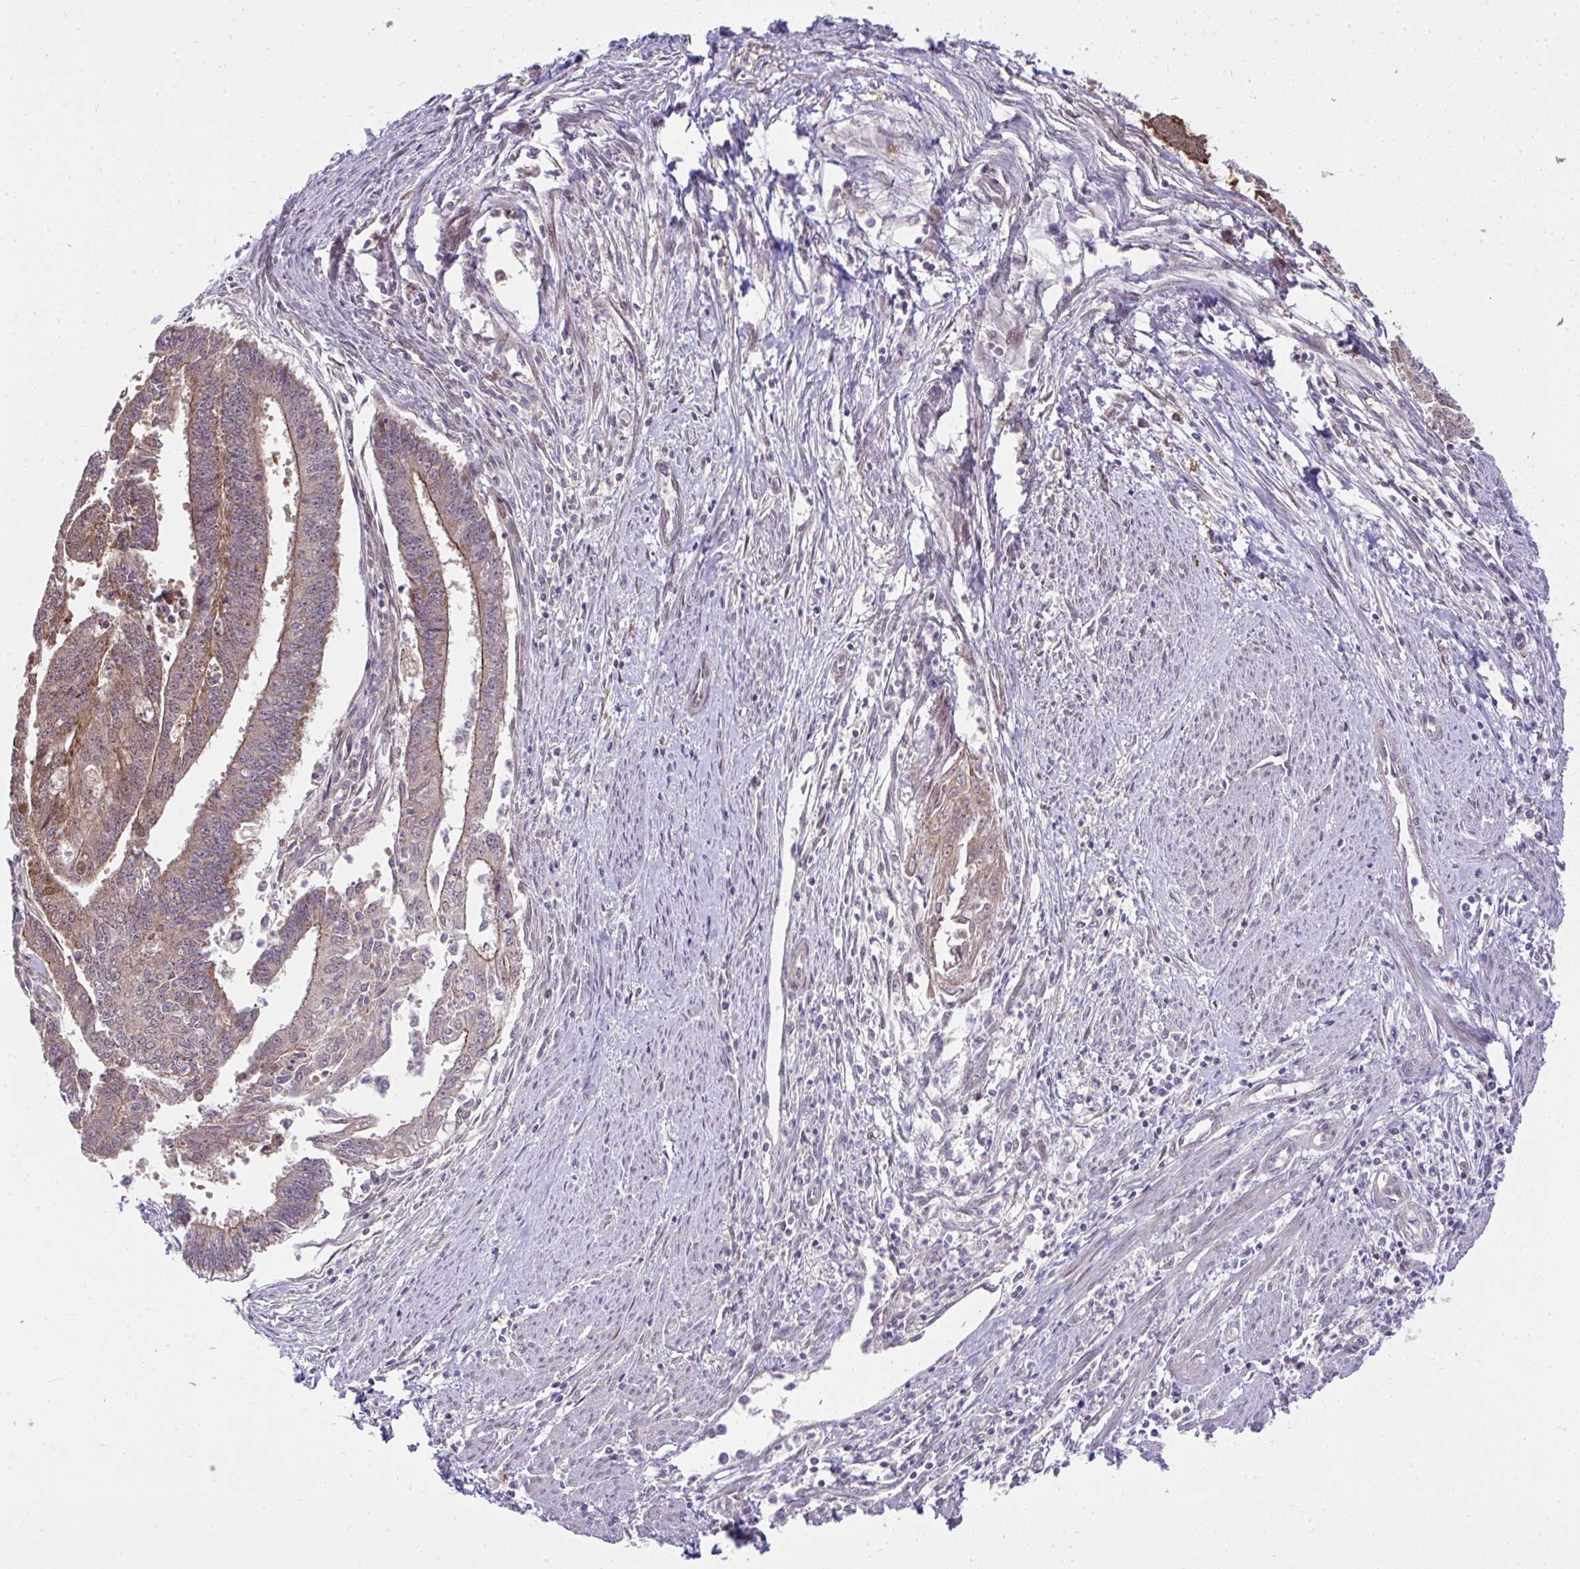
{"staining": {"intensity": "moderate", "quantity": ">75%", "location": "cytoplasmic/membranous"}, "tissue": "endometrial cancer", "cell_type": "Tumor cells", "image_type": "cancer", "snomed": [{"axis": "morphology", "description": "Adenocarcinoma, NOS"}, {"axis": "topography", "description": "Endometrium"}], "caption": "Moderate cytoplasmic/membranous expression for a protein is appreciated in approximately >75% of tumor cells of adenocarcinoma (endometrial) using IHC.", "gene": "RDH14", "patient": {"sex": "female", "age": 73}}